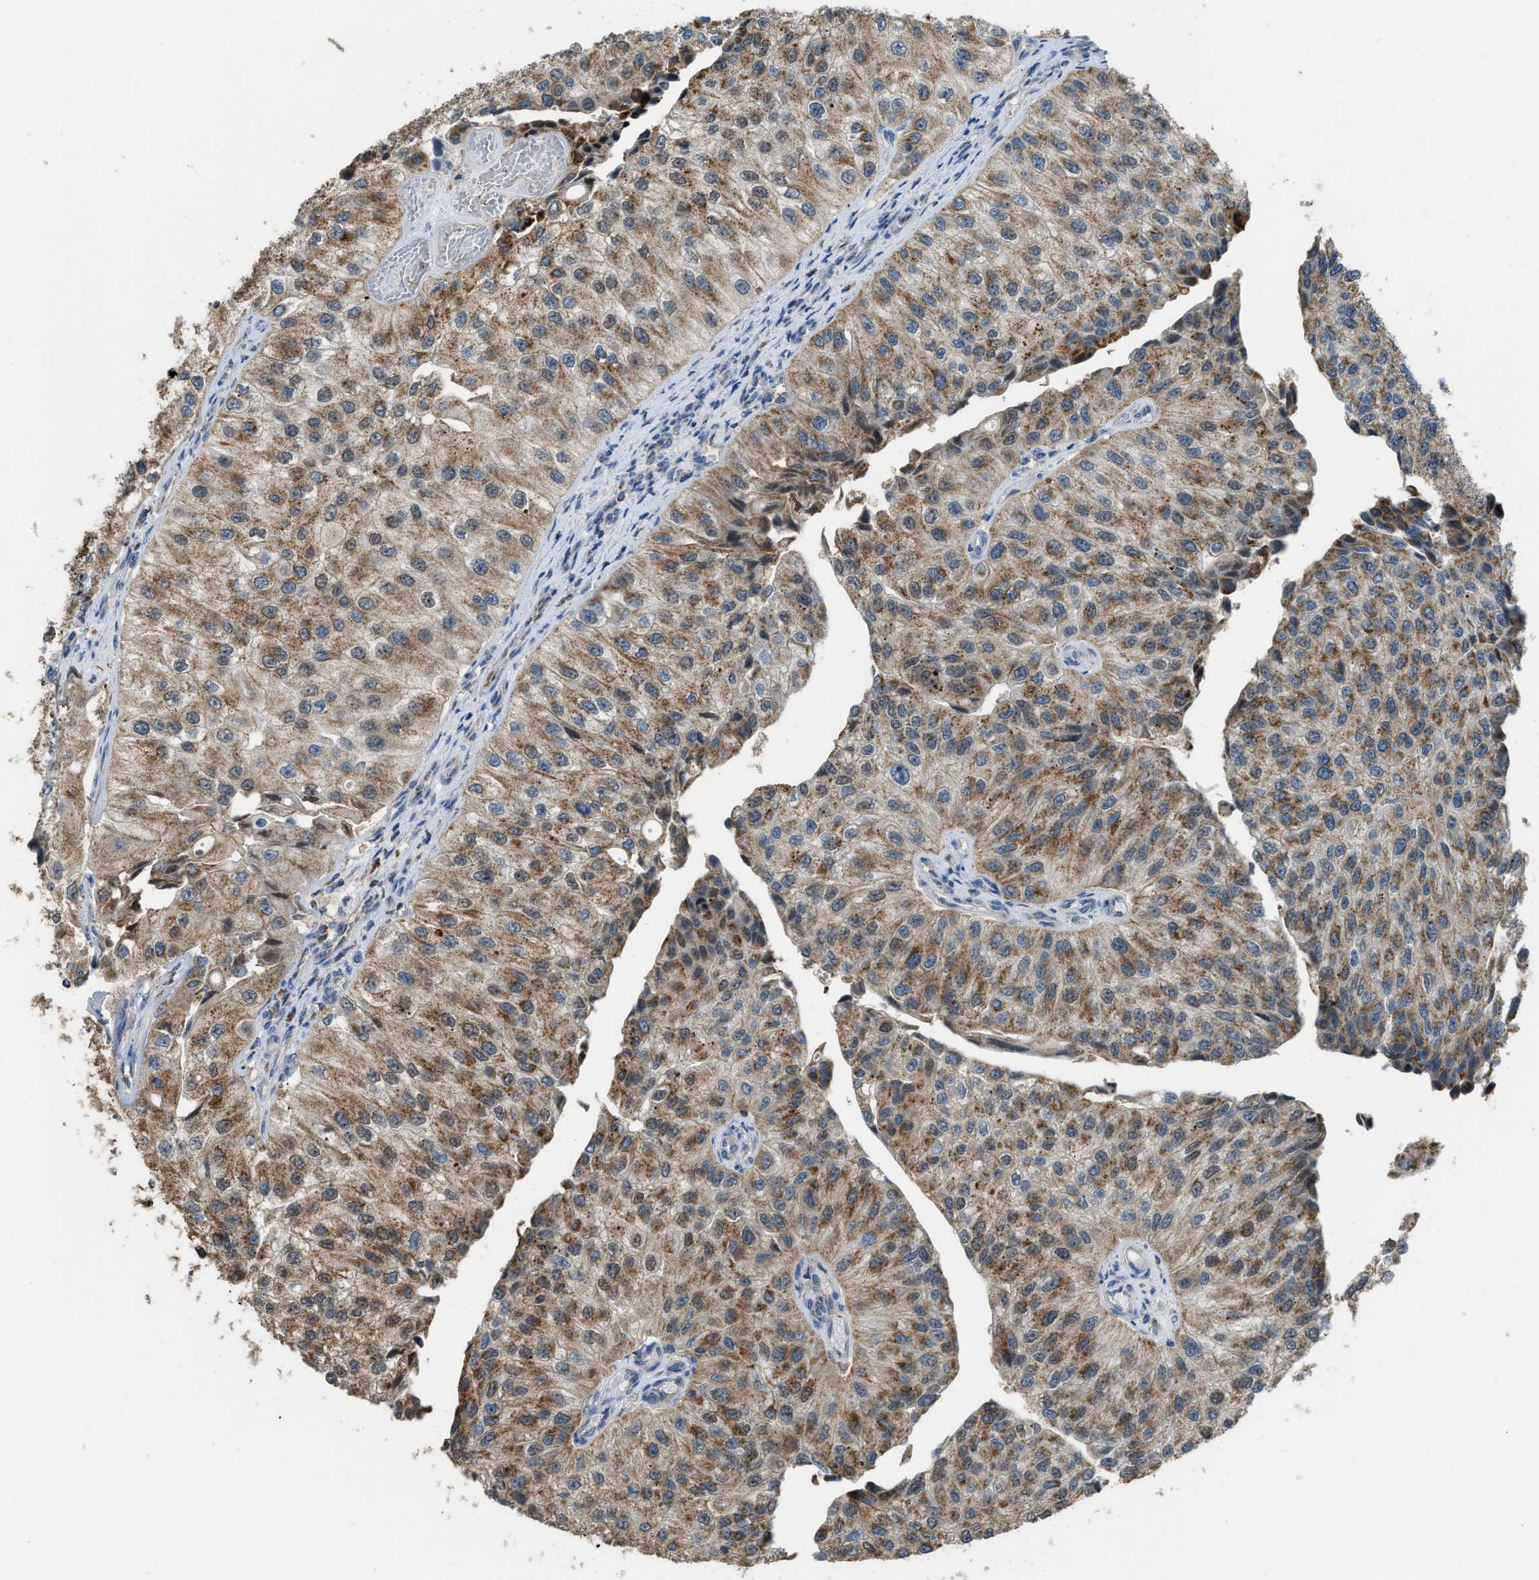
{"staining": {"intensity": "moderate", "quantity": ">75%", "location": "cytoplasmic/membranous"}, "tissue": "urothelial cancer", "cell_type": "Tumor cells", "image_type": "cancer", "snomed": [{"axis": "morphology", "description": "Urothelial carcinoma, High grade"}, {"axis": "topography", "description": "Kidney"}, {"axis": "topography", "description": "Urinary bladder"}], "caption": "A micrograph of high-grade urothelial carcinoma stained for a protein reveals moderate cytoplasmic/membranous brown staining in tumor cells.", "gene": "ETFB", "patient": {"sex": "male", "age": 77}}